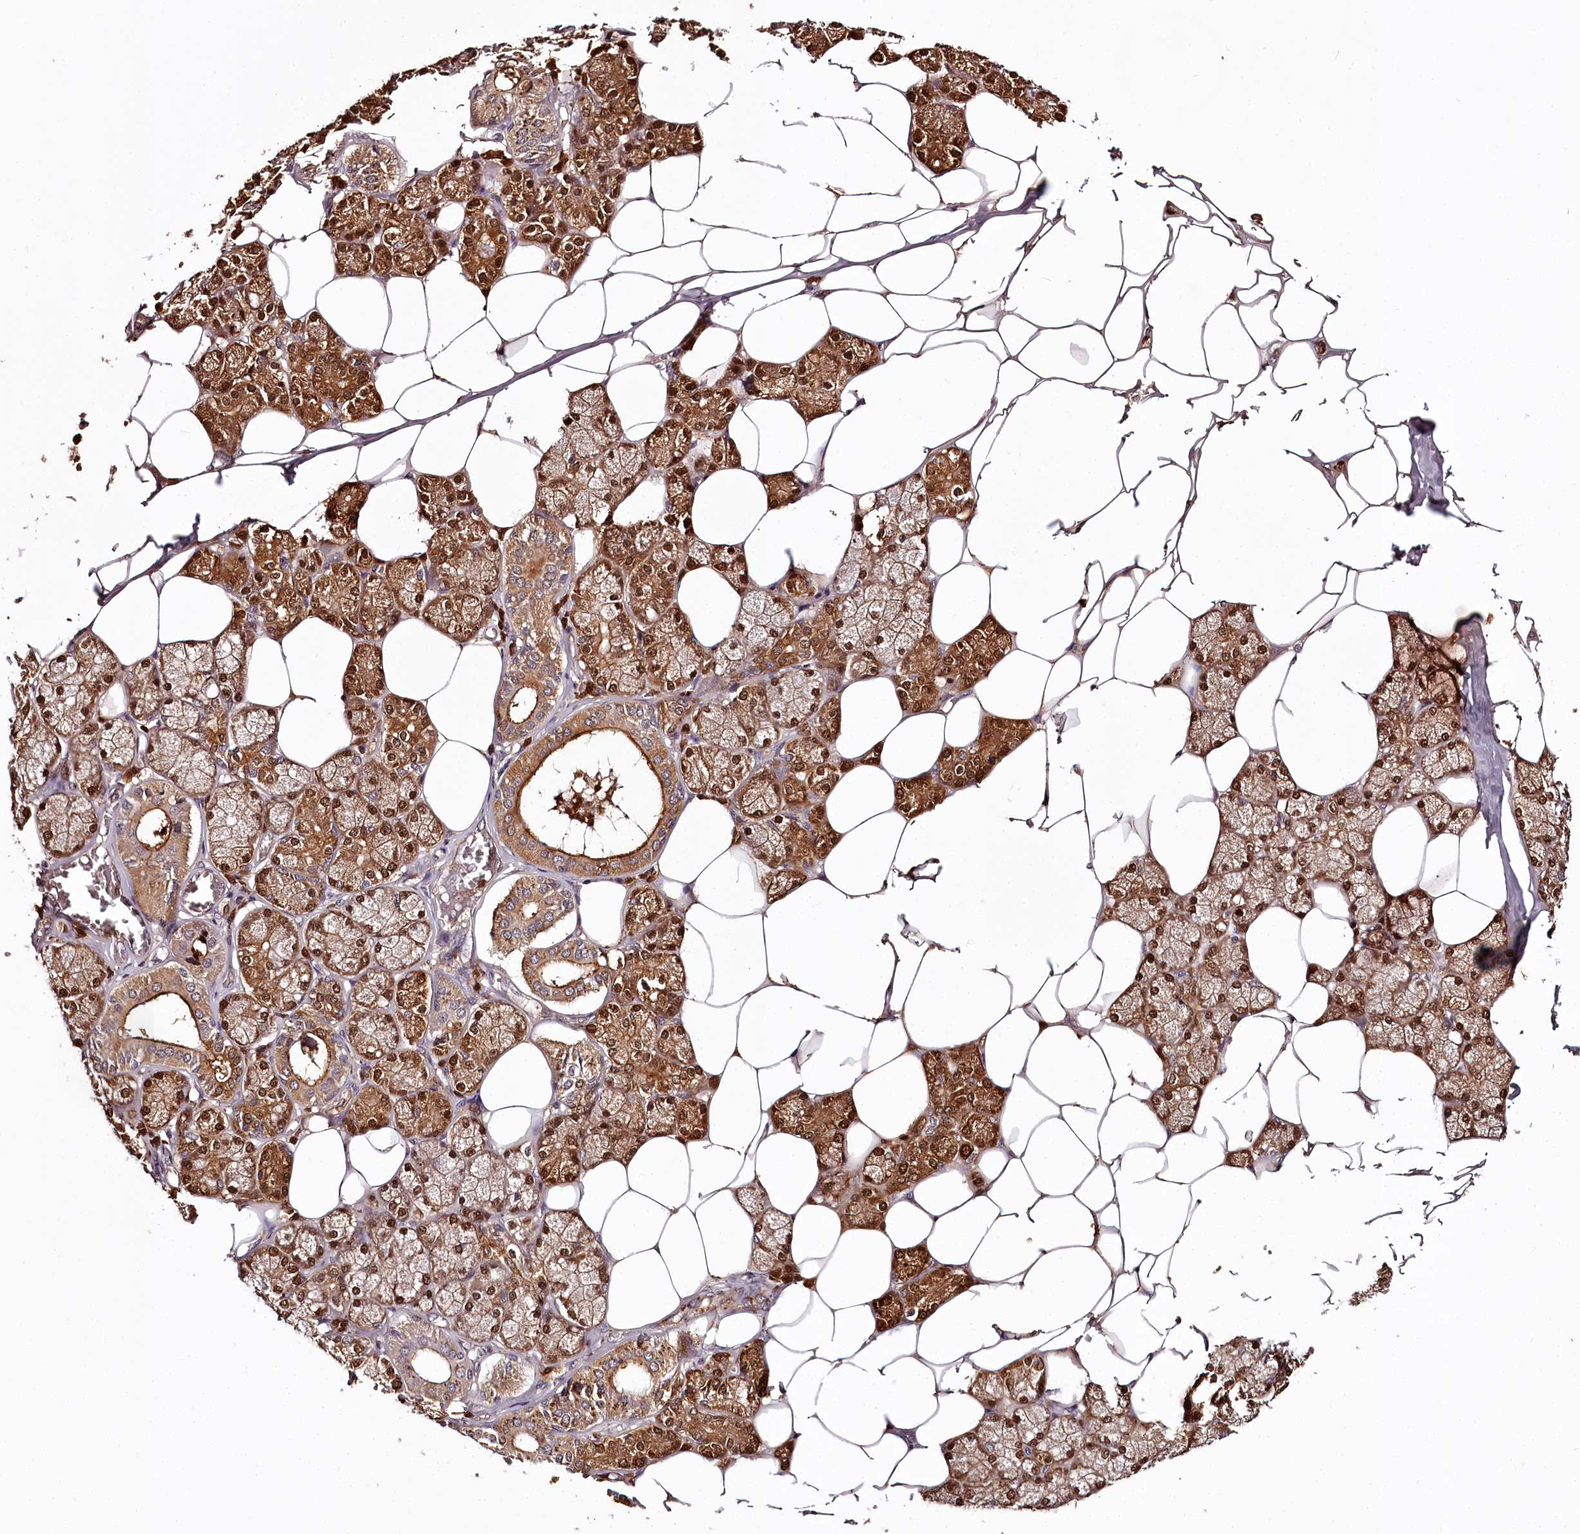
{"staining": {"intensity": "strong", "quantity": ">75%", "location": "cytoplasmic/membranous,nuclear"}, "tissue": "salivary gland", "cell_type": "Glandular cells", "image_type": "normal", "snomed": [{"axis": "morphology", "description": "Normal tissue, NOS"}, {"axis": "topography", "description": "Salivary gland"}], "caption": "Immunohistochemical staining of normal salivary gland demonstrates high levels of strong cytoplasmic/membranous,nuclear positivity in about >75% of glandular cells. The protein of interest is shown in brown color, while the nuclei are stained blue.", "gene": "TTC12", "patient": {"sex": "male", "age": 62}}